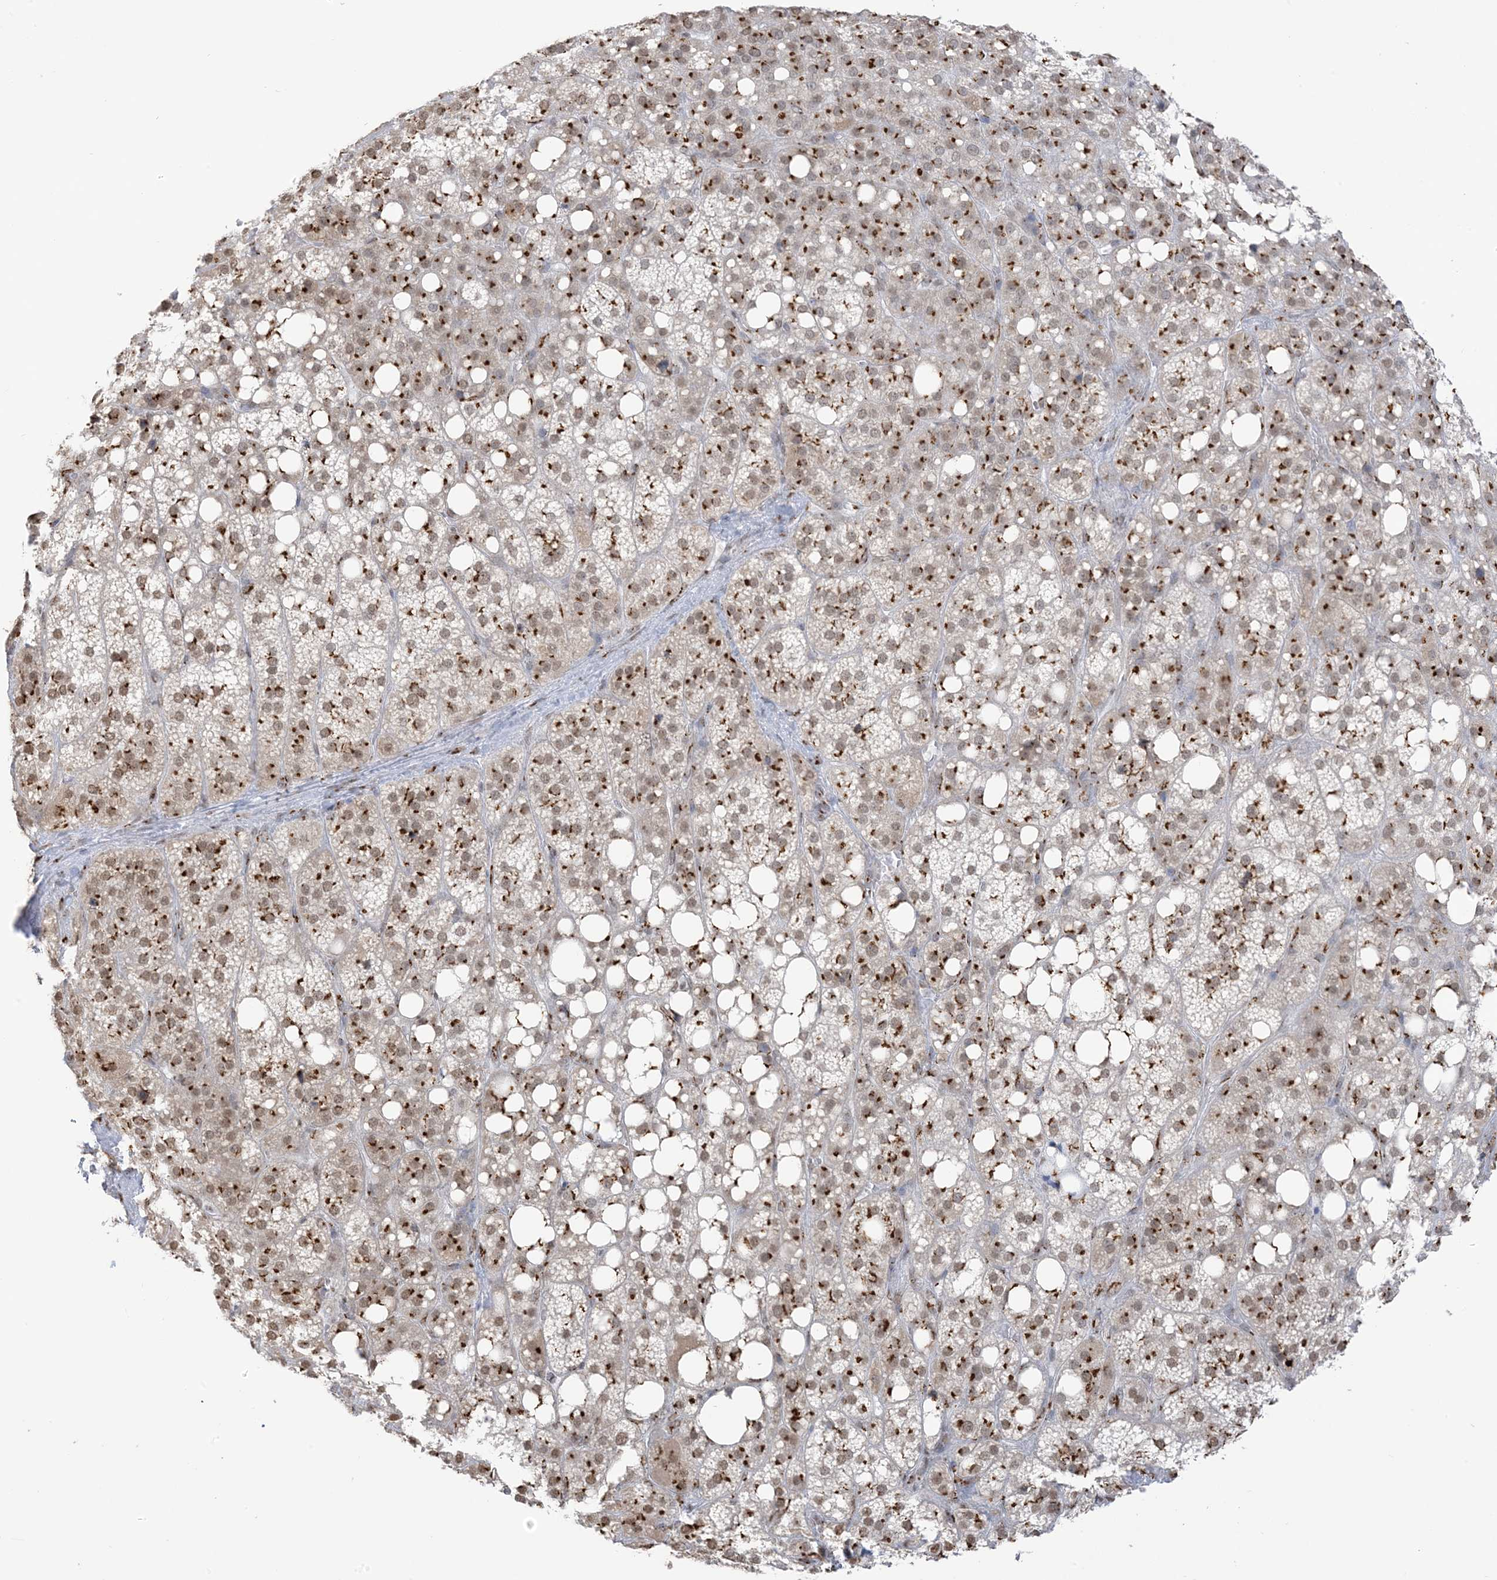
{"staining": {"intensity": "strong", "quantity": ">75%", "location": "cytoplasmic/membranous"}, "tissue": "adrenal gland", "cell_type": "Glandular cells", "image_type": "normal", "snomed": [{"axis": "morphology", "description": "Normal tissue, NOS"}, {"axis": "topography", "description": "Adrenal gland"}], "caption": "DAB immunohistochemical staining of normal human adrenal gland shows strong cytoplasmic/membranous protein staining in approximately >75% of glandular cells.", "gene": "GPR107", "patient": {"sex": "female", "age": 59}}